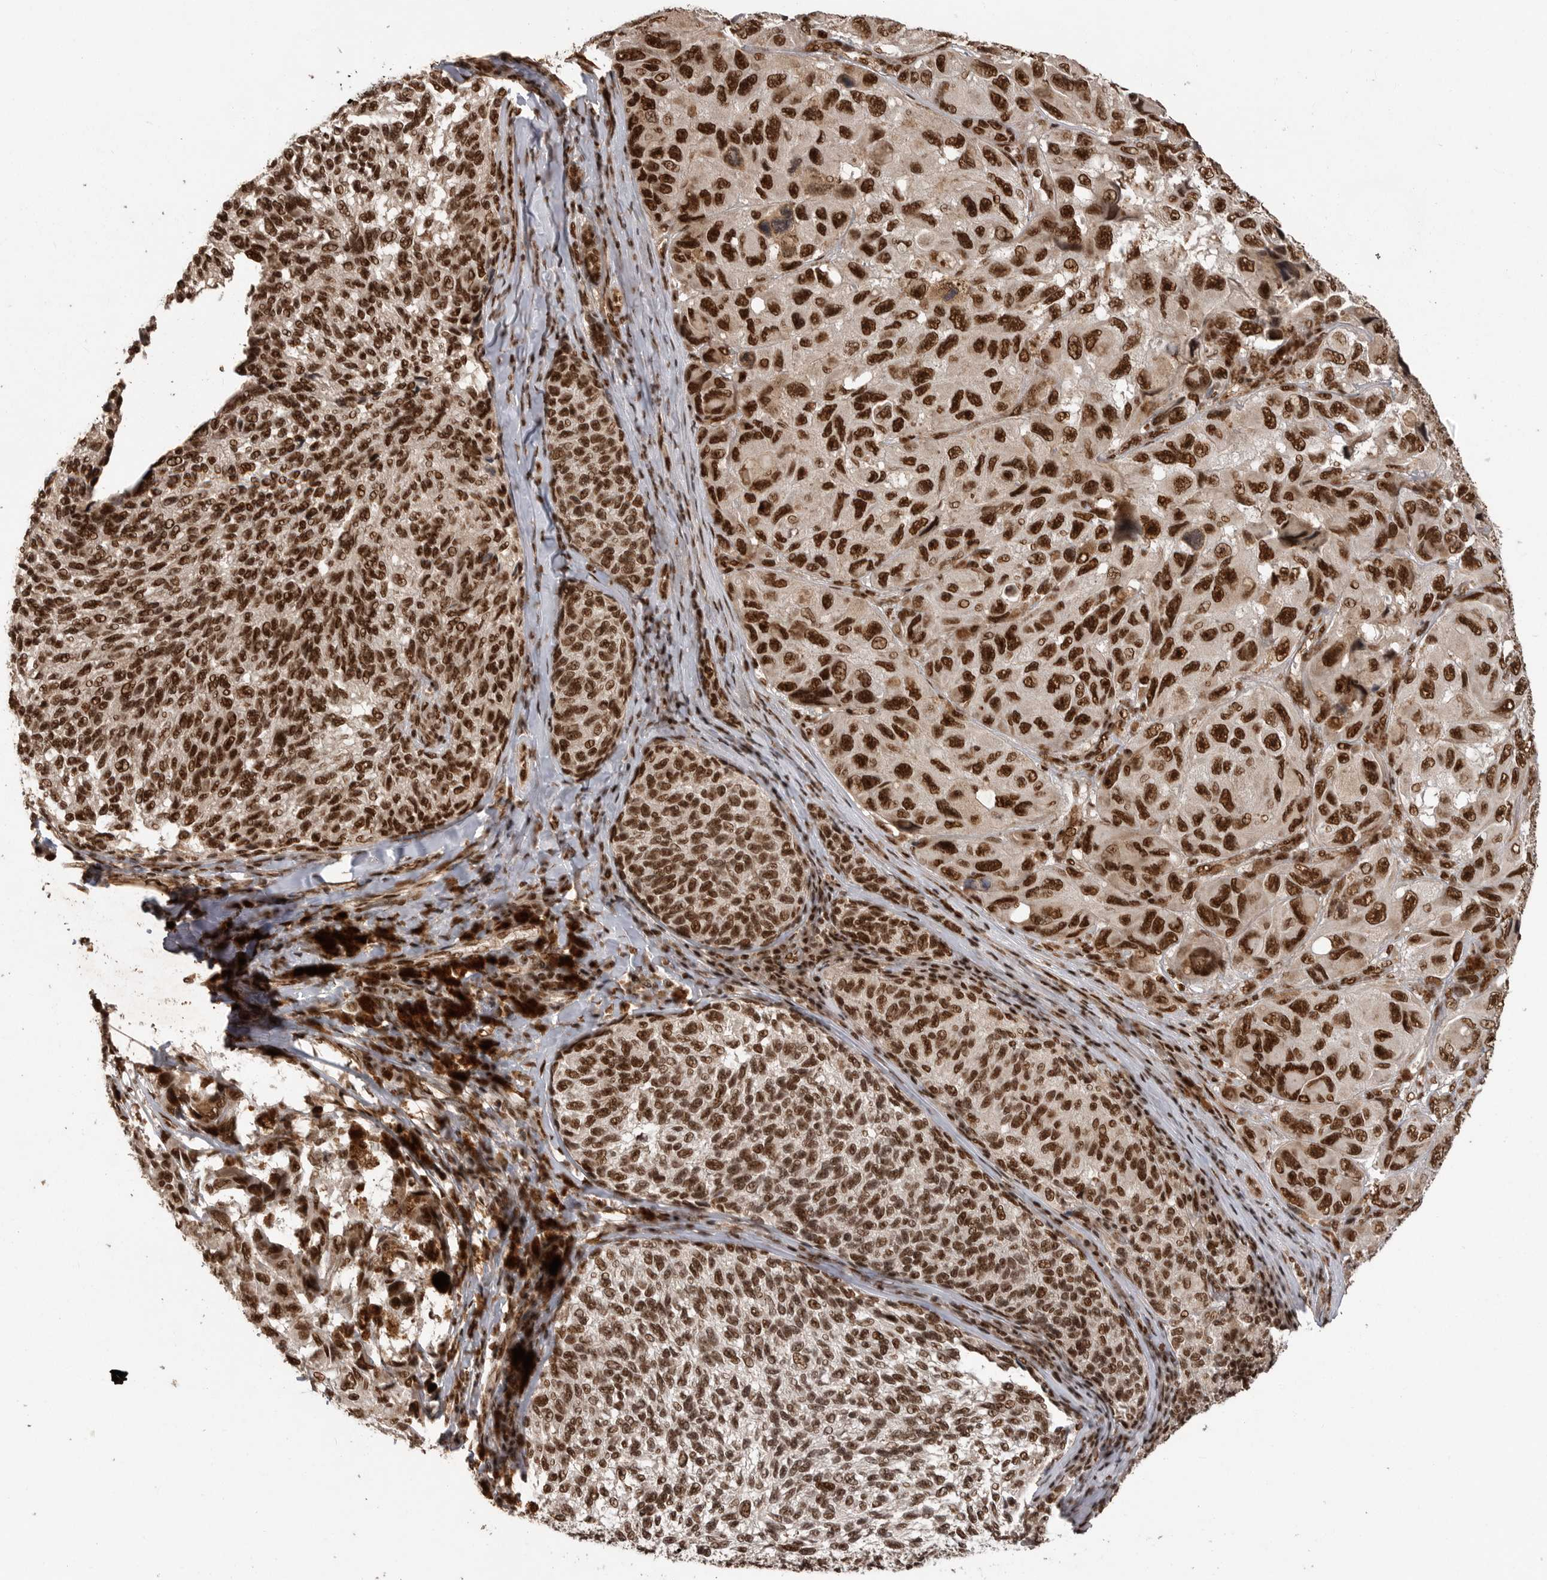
{"staining": {"intensity": "strong", "quantity": ">75%", "location": "nuclear"}, "tissue": "melanoma", "cell_type": "Tumor cells", "image_type": "cancer", "snomed": [{"axis": "morphology", "description": "Malignant melanoma, NOS"}, {"axis": "topography", "description": "Skin"}], "caption": "The image shows immunohistochemical staining of melanoma. There is strong nuclear positivity is seen in approximately >75% of tumor cells.", "gene": "PPP1R8", "patient": {"sex": "female", "age": 73}}